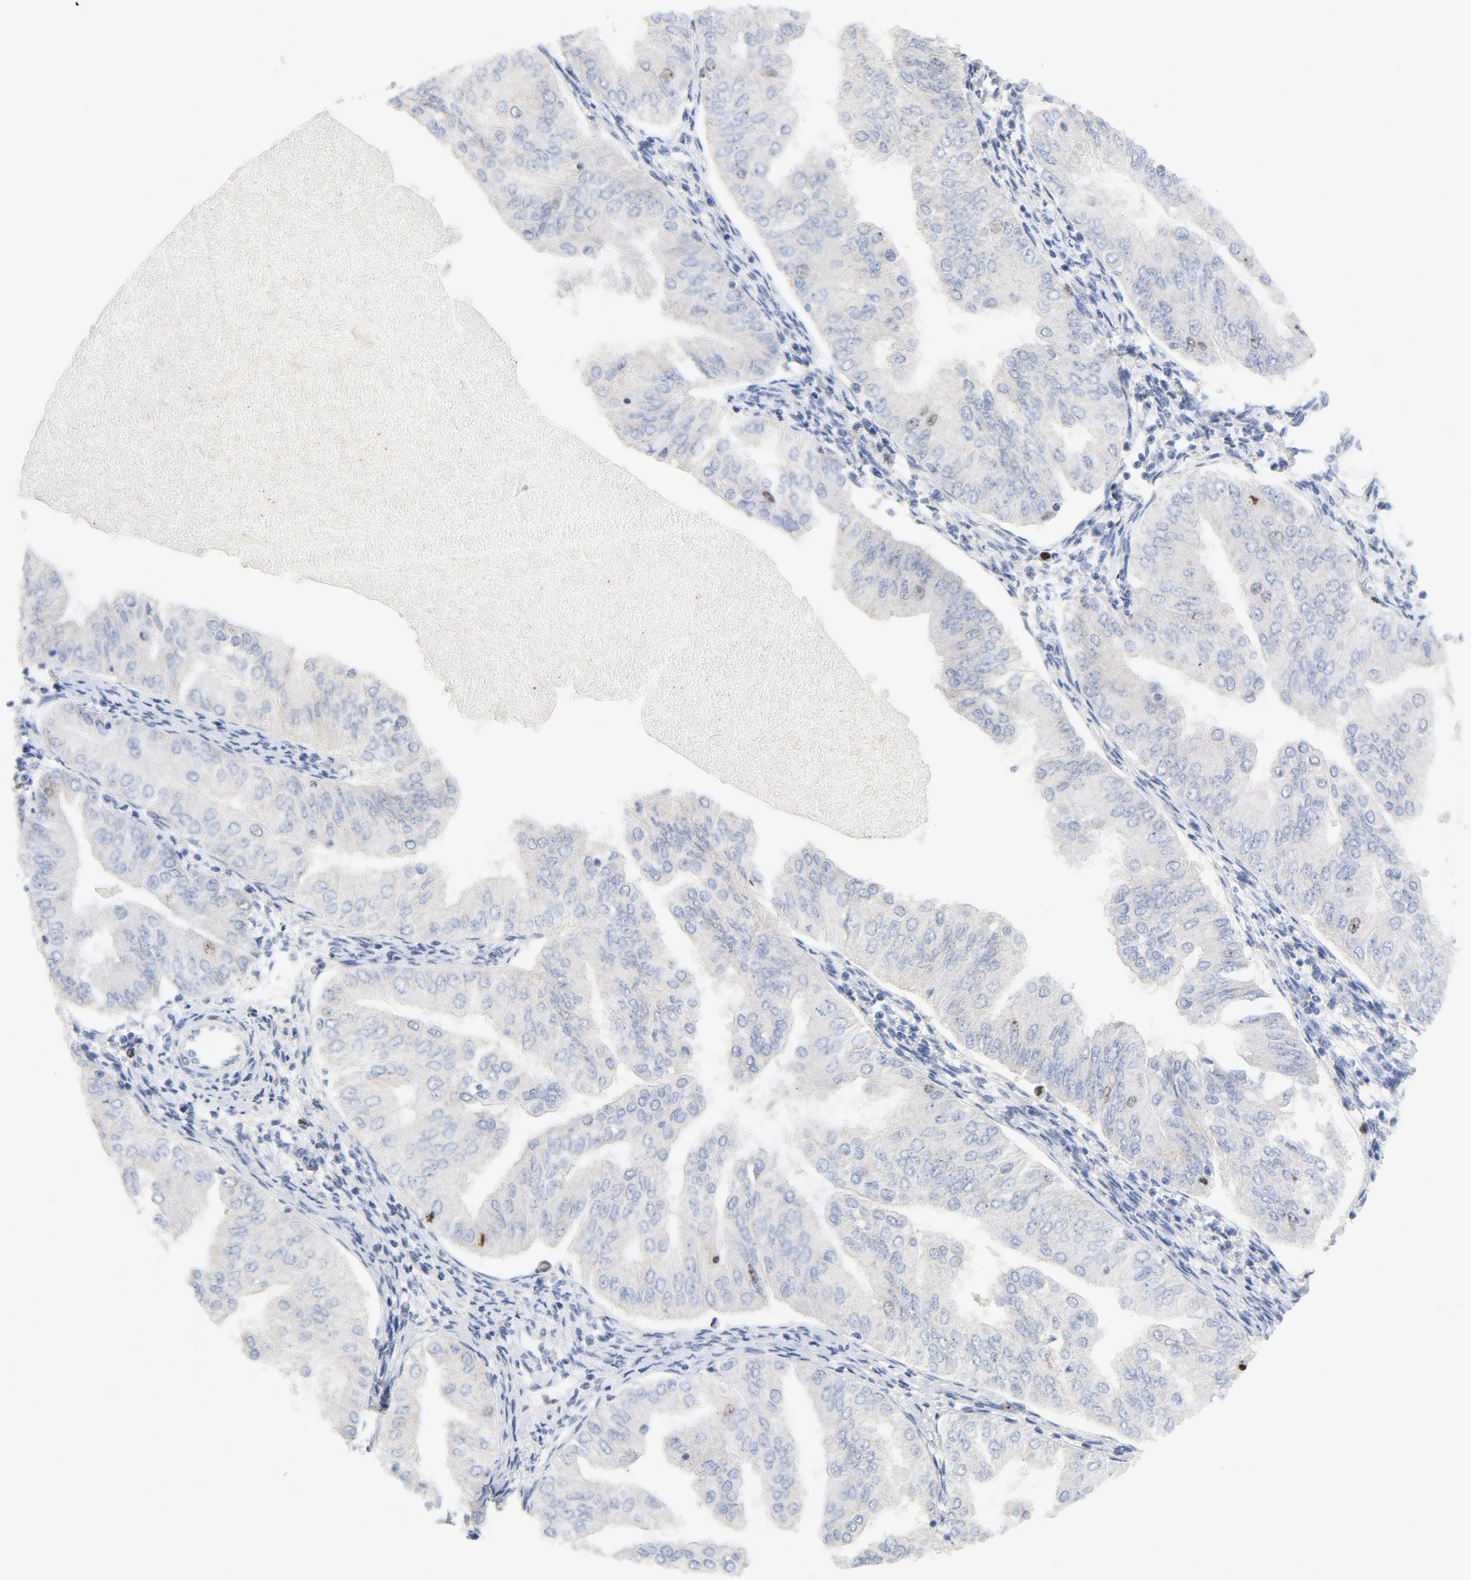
{"staining": {"intensity": "moderate", "quantity": "<25%", "location": "nuclear"}, "tissue": "endometrial cancer", "cell_type": "Tumor cells", "image_type": "cancer", "snomed": [{"axis": "morphology", "description": "Adenocarcinoma, NOS"}, {"axis": "topography", "description": "Endometrium"}], "caption": "Protein staining of endometrial cancer (adenocarcinoma) tissue demonstrates moderate nuclear staining in about <25% of tumor cells.", "gene": "BIRC5", "patient": {"sex": "female", "age": 53}}